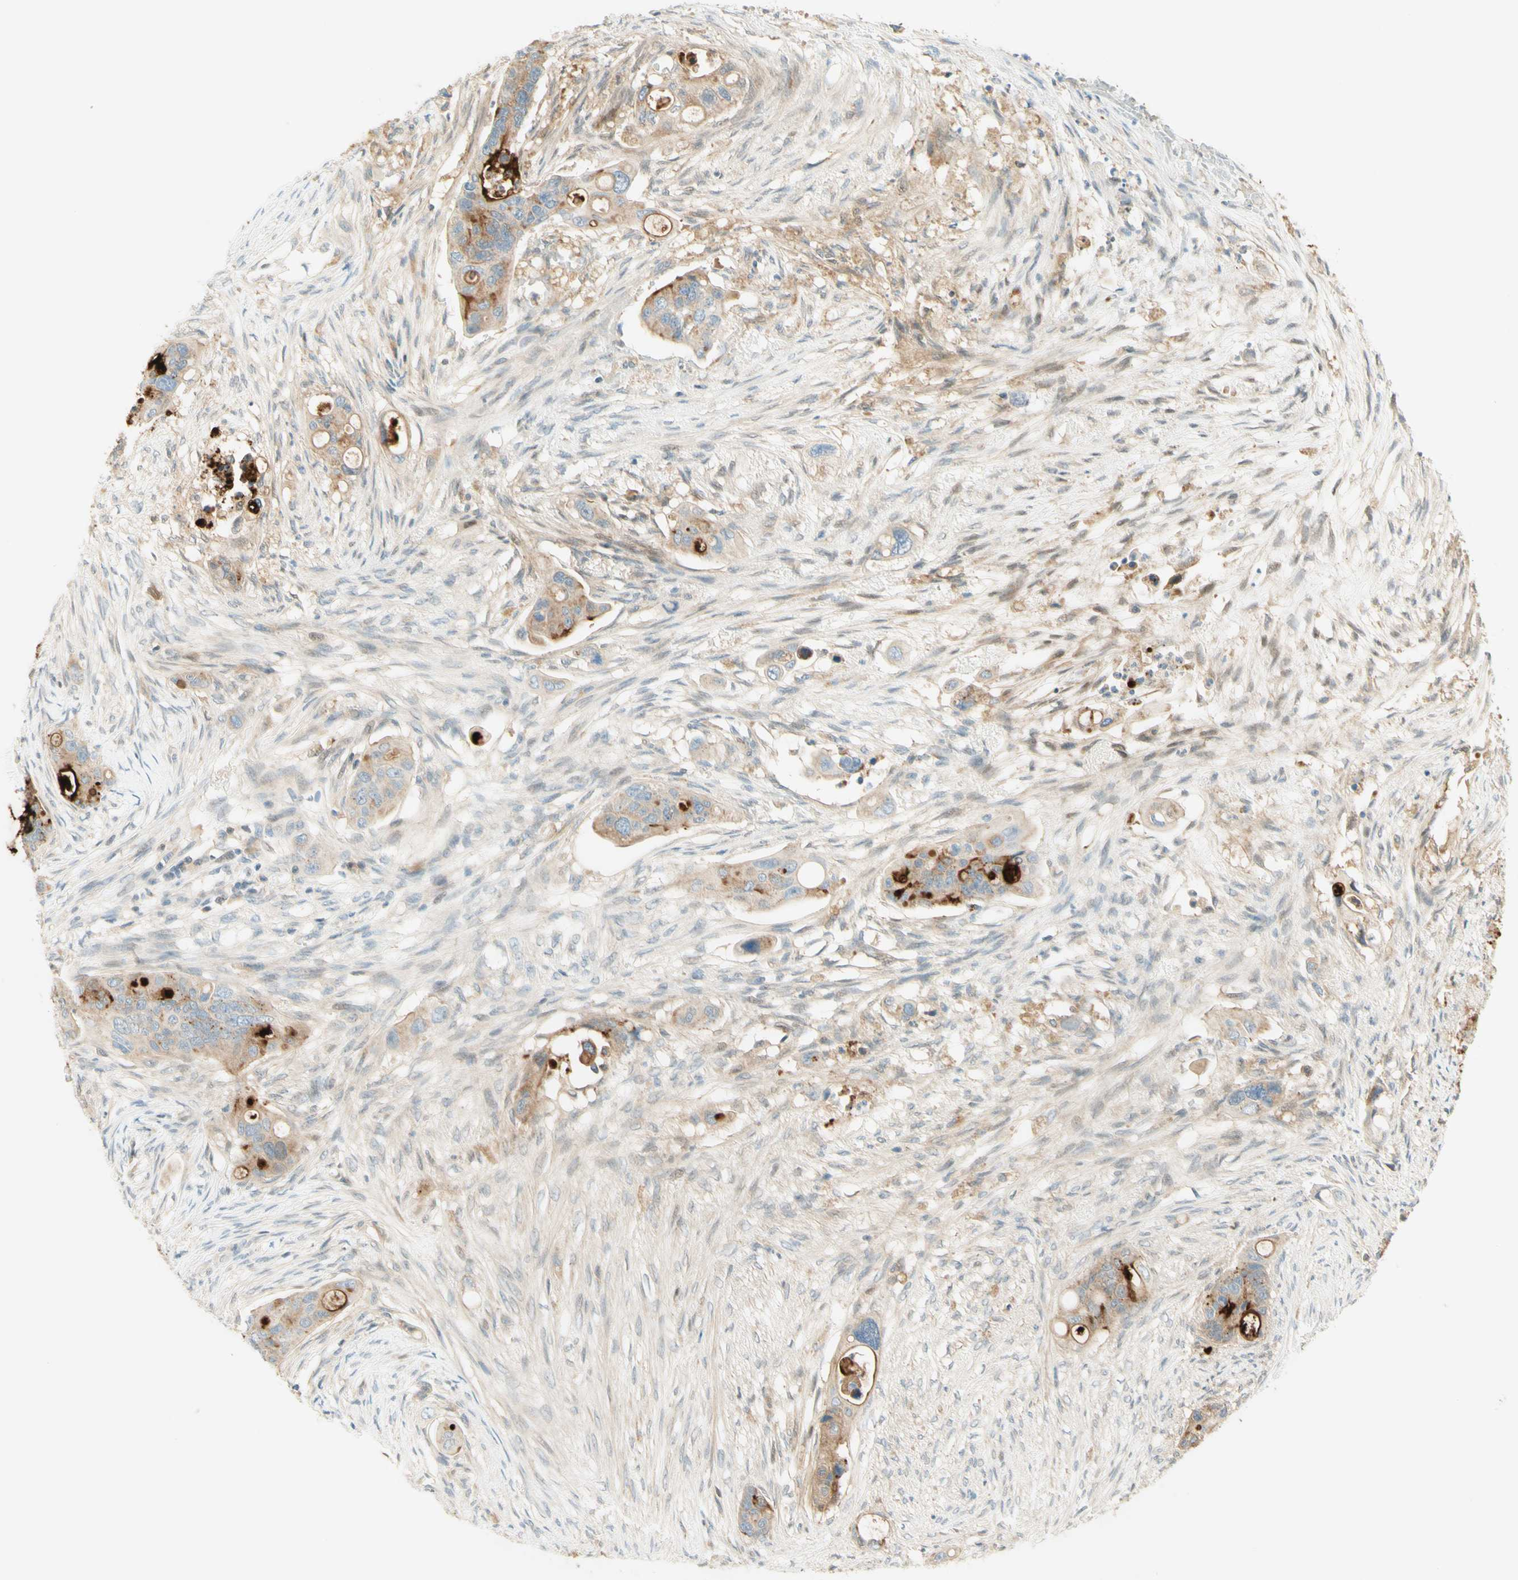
{"staining": {"intensity": "moderate", "quantity": "25%-75%", "location": "cytoplasmic/membranous"}, "tissue": "colorectal cancer", "cell_type": "Tumor cells", "image_type": "cancer", "snomed": [{"axis": "morphology", "description": "Adenocarcinoma, NOS"}, {"axis": "topography", "description": "Colon"}], "caption": "IHC histopathology image of human colorectal cancer (adenocarcinoma) stained for a protein (brown), which demonstrates medium levels of moderate cytoplasmic/membranous staining in about 25%-75% of tumor cells.", "gene": "PROM1", "patient": {"sex": "female", "age": 57}}